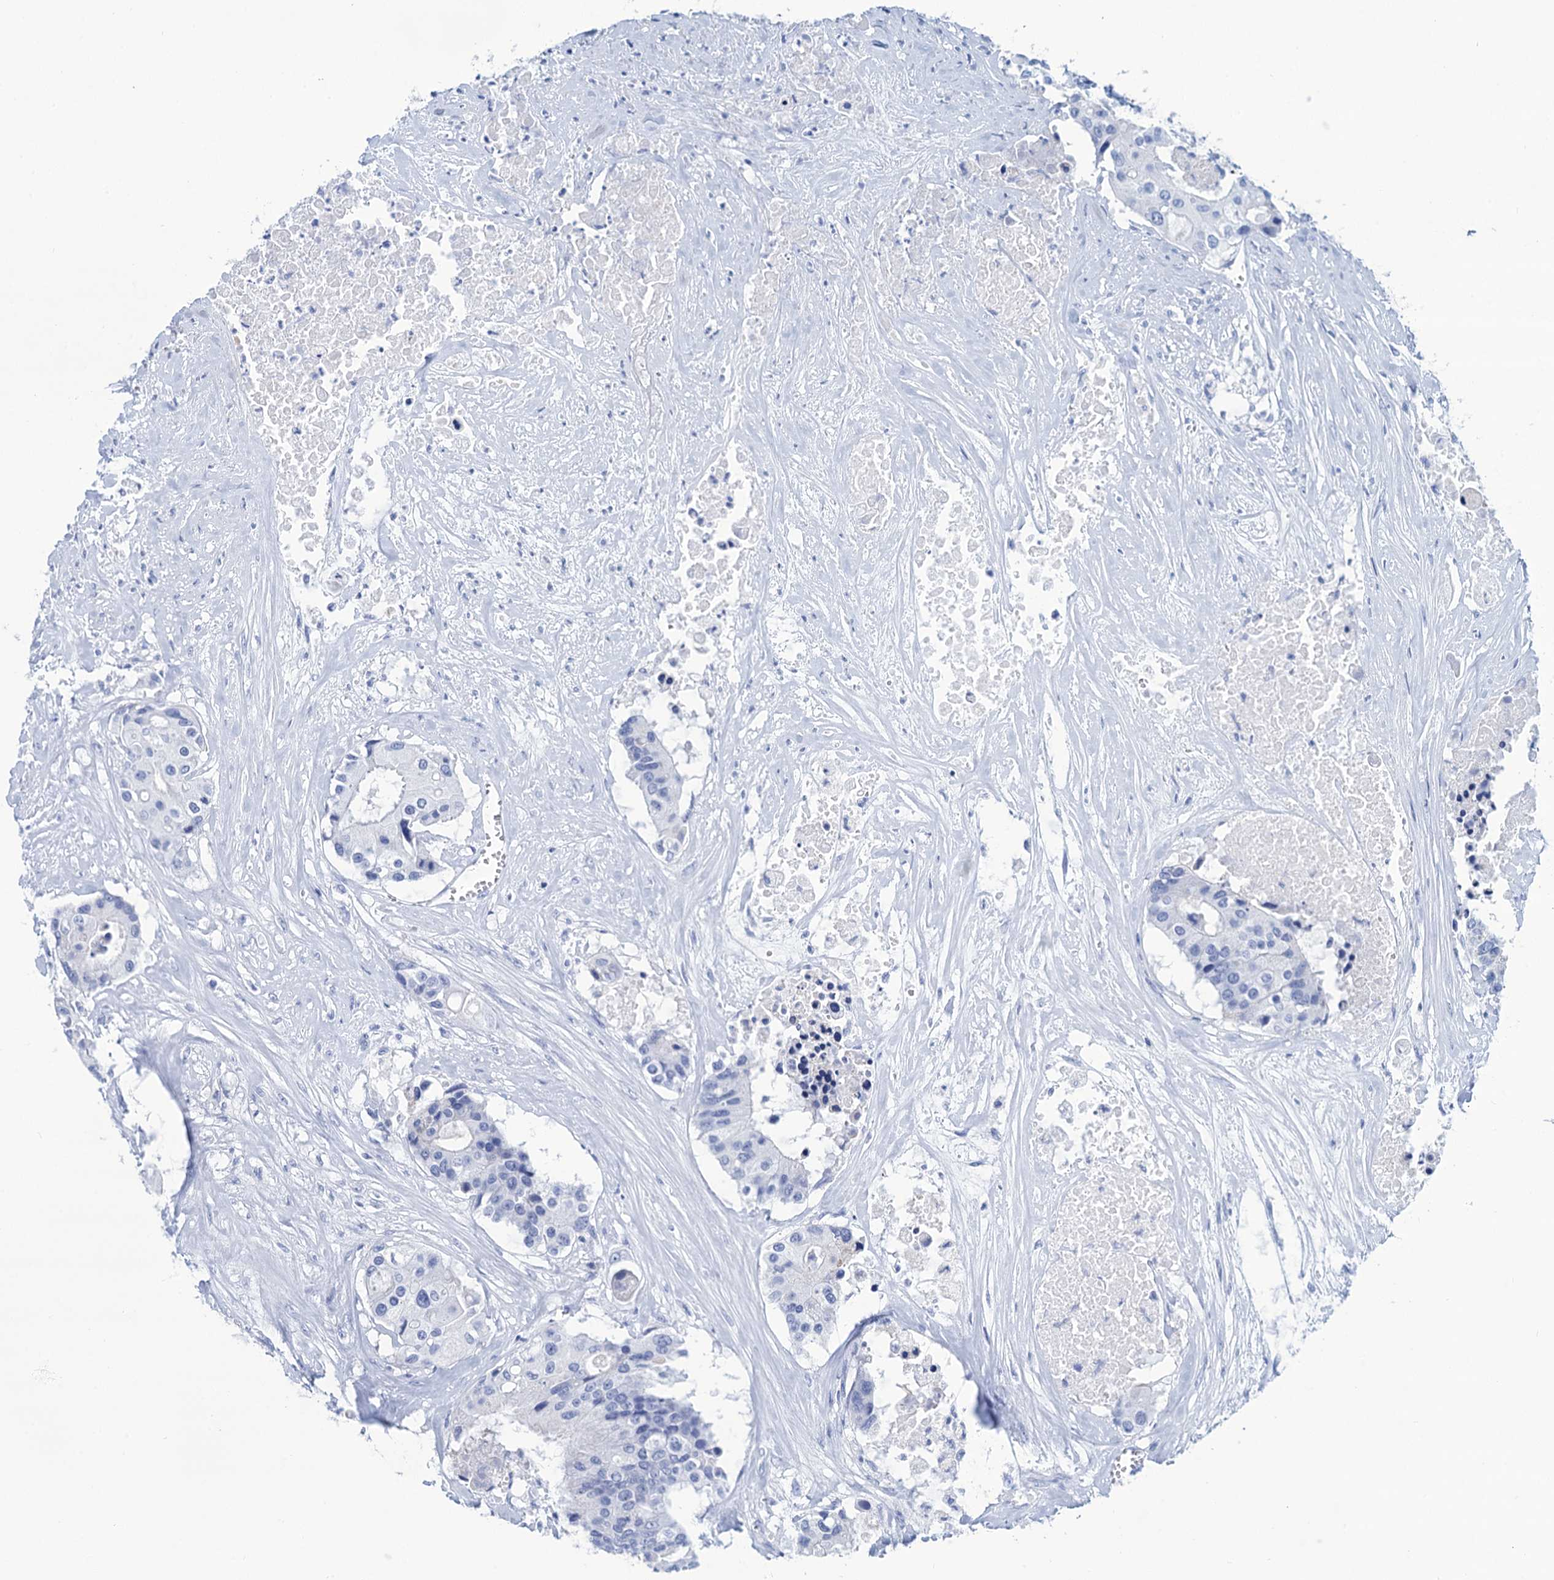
{"staining": {"intensity": "negative", "quantity": "none", "location": "none"}, "tissue": "colorectal cancer", "cell_type": "Tumor cells", "image_type": "cancer", "snomed": [{"axis": "morphology", "description": "Adenocarcinoma, NOS"}, {"axis": "topography", "description": "Colon"}], "caption": "Histopathology image shows no protein expression in tumor cells of adenocarcinoma (colorectal) tissue.", "gene": "CABYR", "patient": {"sex": "male", "age": 77}}